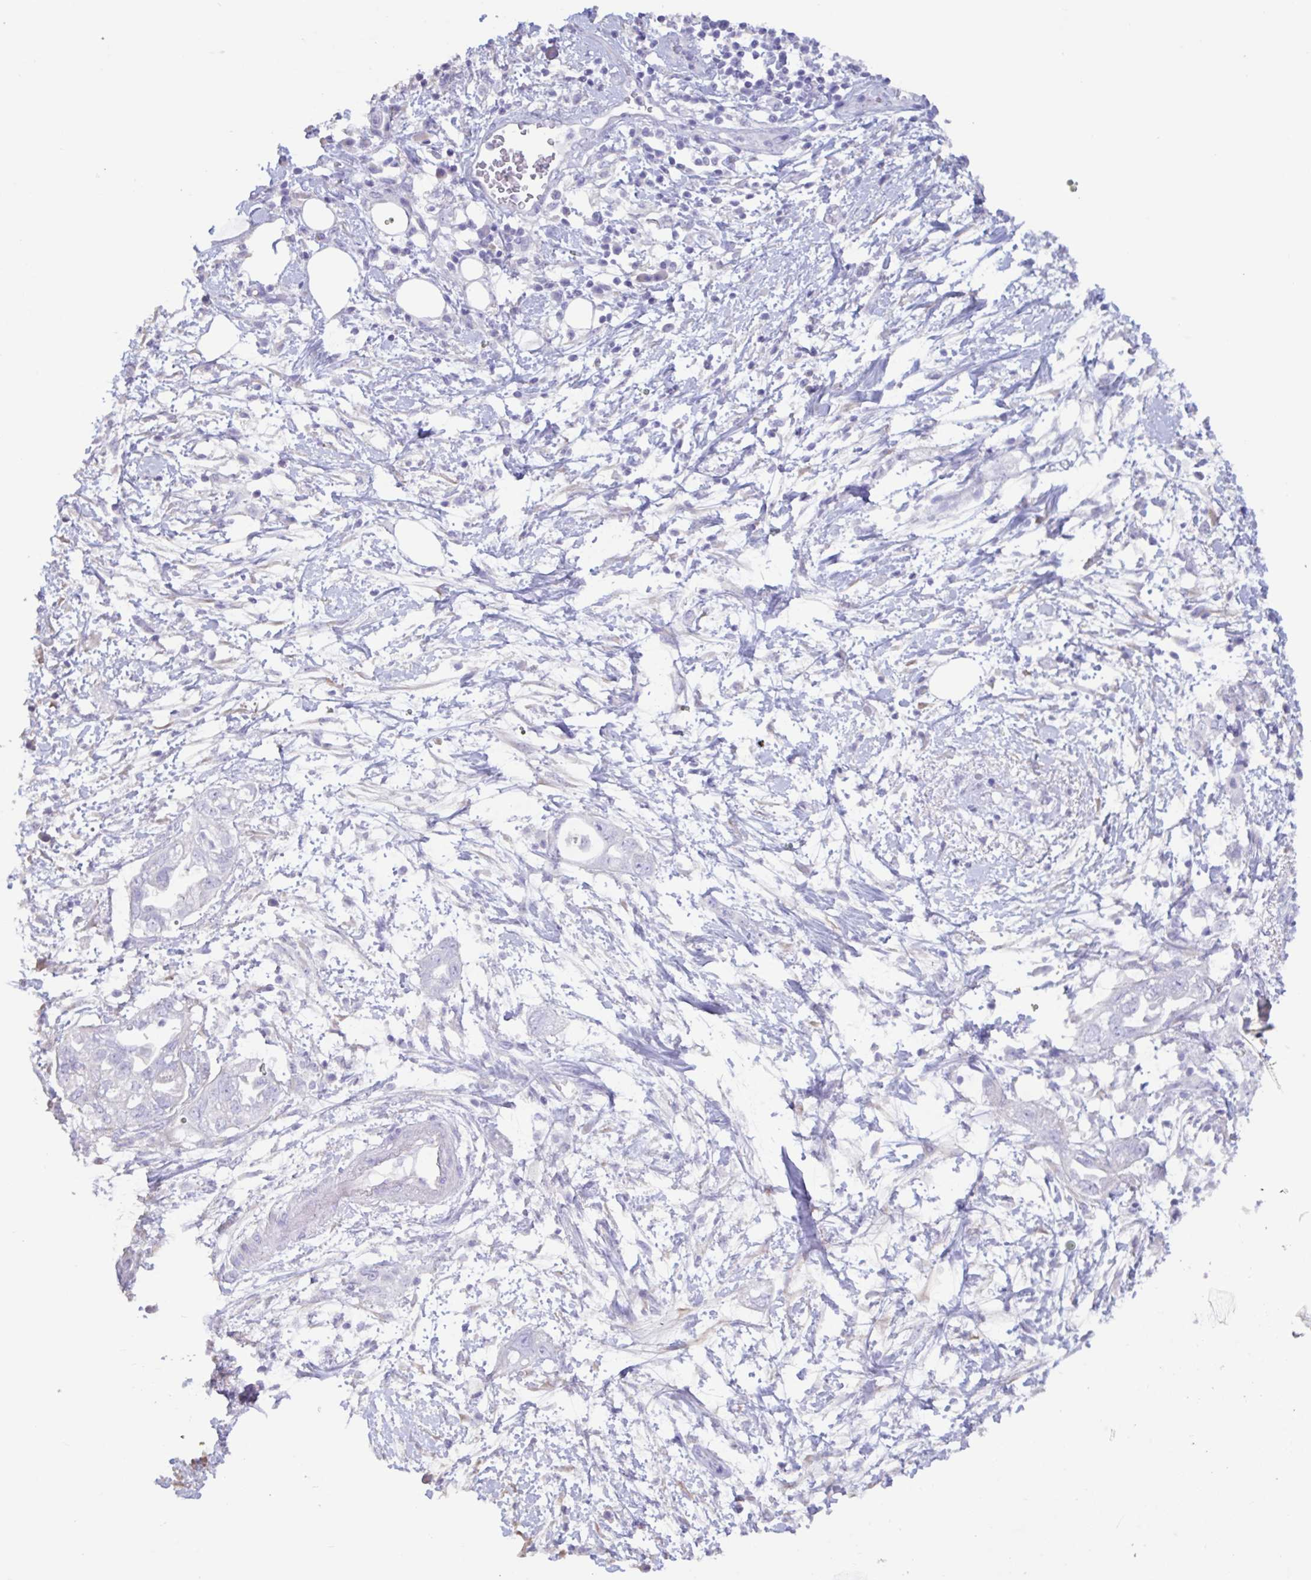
{"staining": {"intensity": "negative", "quantity": "none", "location": "none"}, "tissue": "pancreatic cancer", "cell_type": "Tumor cells", "image_type": "cancer", "snomed": [{"axis": "morphology", "description": "Adenocarcinoma, NOS"}, {"axis": "topography", "description": "Pancreas"}], "caption": "An immunohistochemistry (IHC) photomicrograph of pancreatic cancer is shown. There is no staining in tumor cells of pancreatic cancer.", "gene": "TNNC1", "patient": {"sex": "female", "age": 72}}